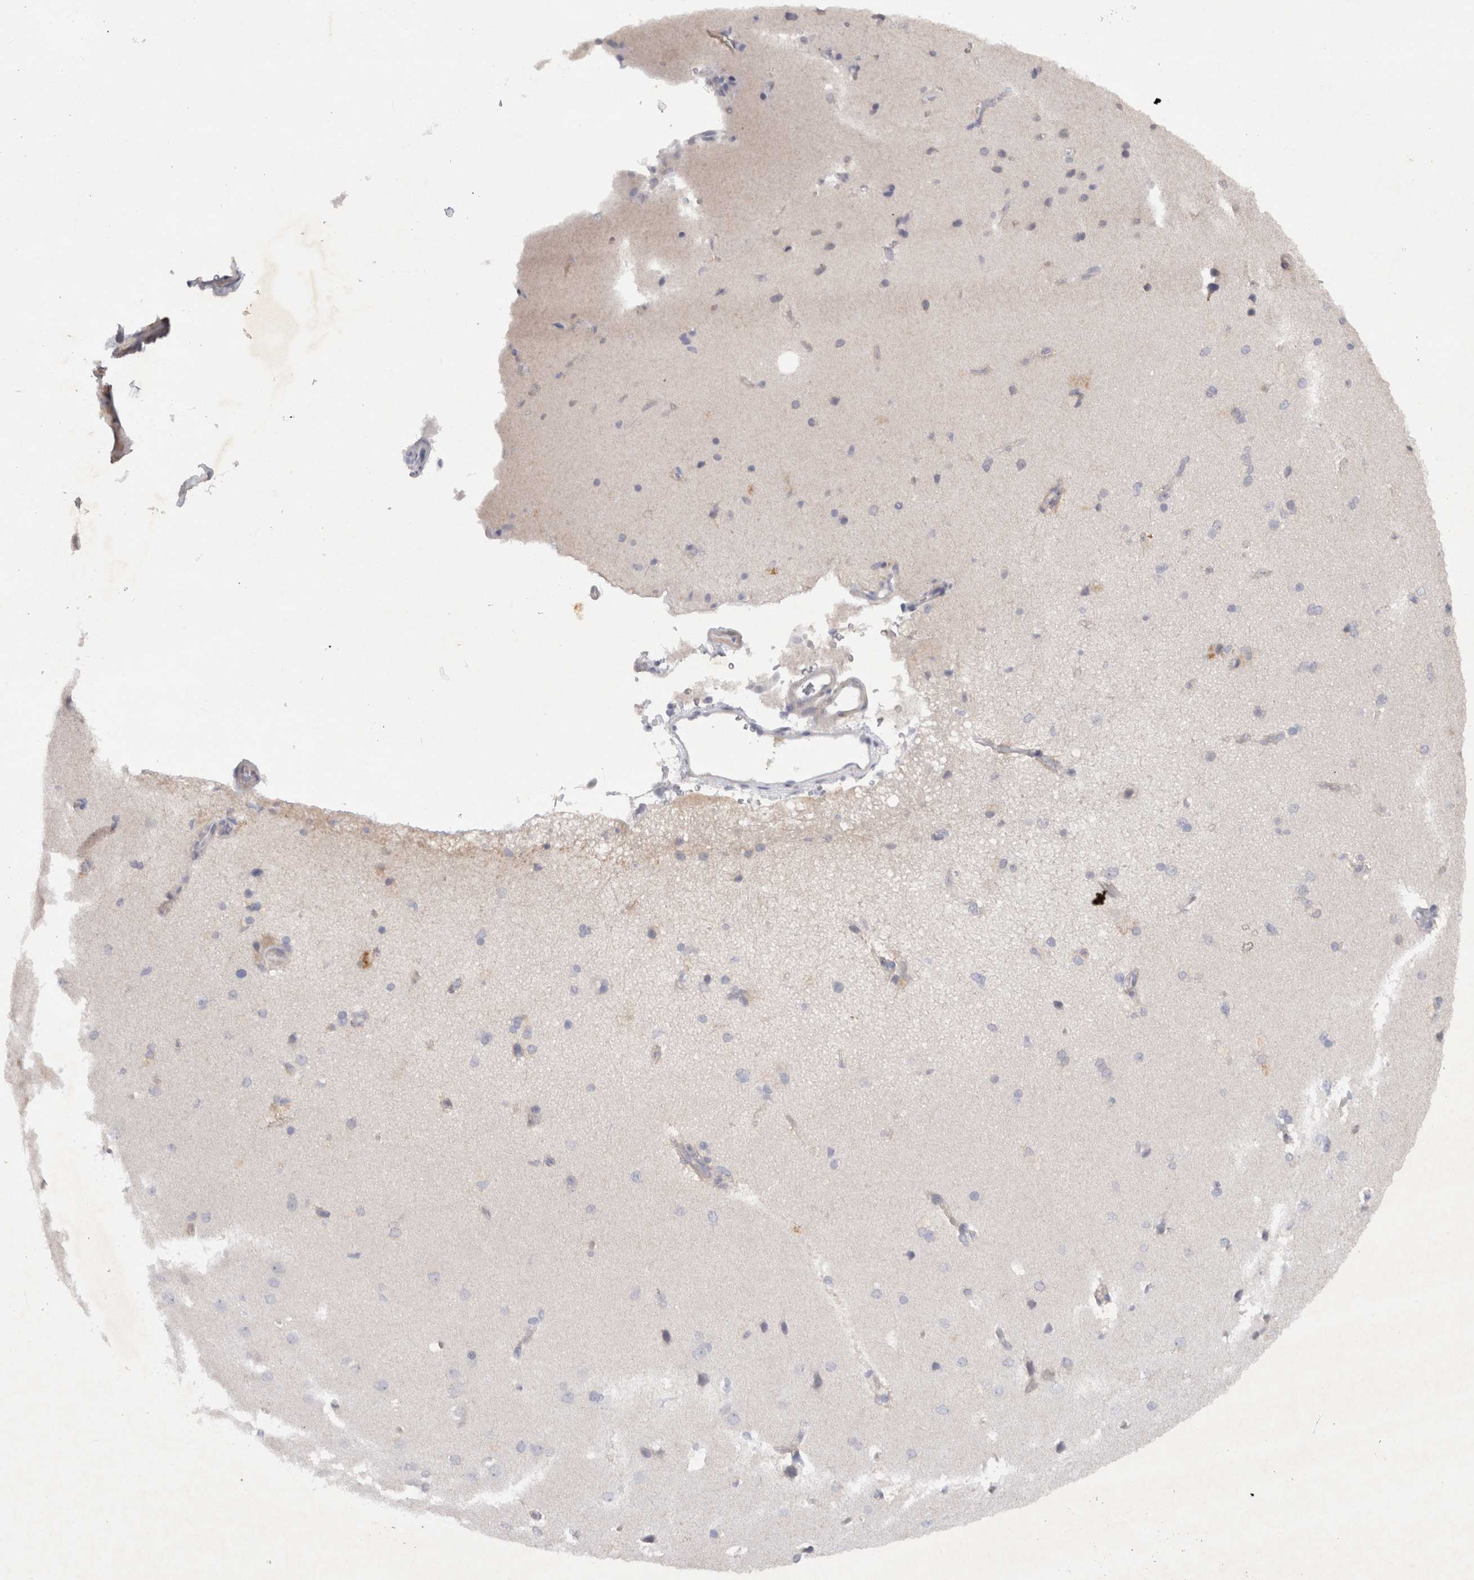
{"staining": {"intensity": "negative", "quantity": "none", "location": "none"}, "tissue": "cerebral cortex", "cell_type": "Endothelial cells", "image_type": "normal", "snomed": [{"axis": "morphology", "description": "Normal tissue, NOS"}, {"axis": "topography", "description": "Cerebral cortex"}], "caption": "Immunohistochemistry (IHC) image of unremarkable cerebral cortex: human cerebral cortex stained with DAB (3,3'-diaminobenzidine) reveals no significant protein expression in endothelial cells. (Brightfield microscopy of DAB immunohistochemistry (IHC) at high magnification).", "gene": "BZW2", "patient": {"sex": "male", "age": 62}}